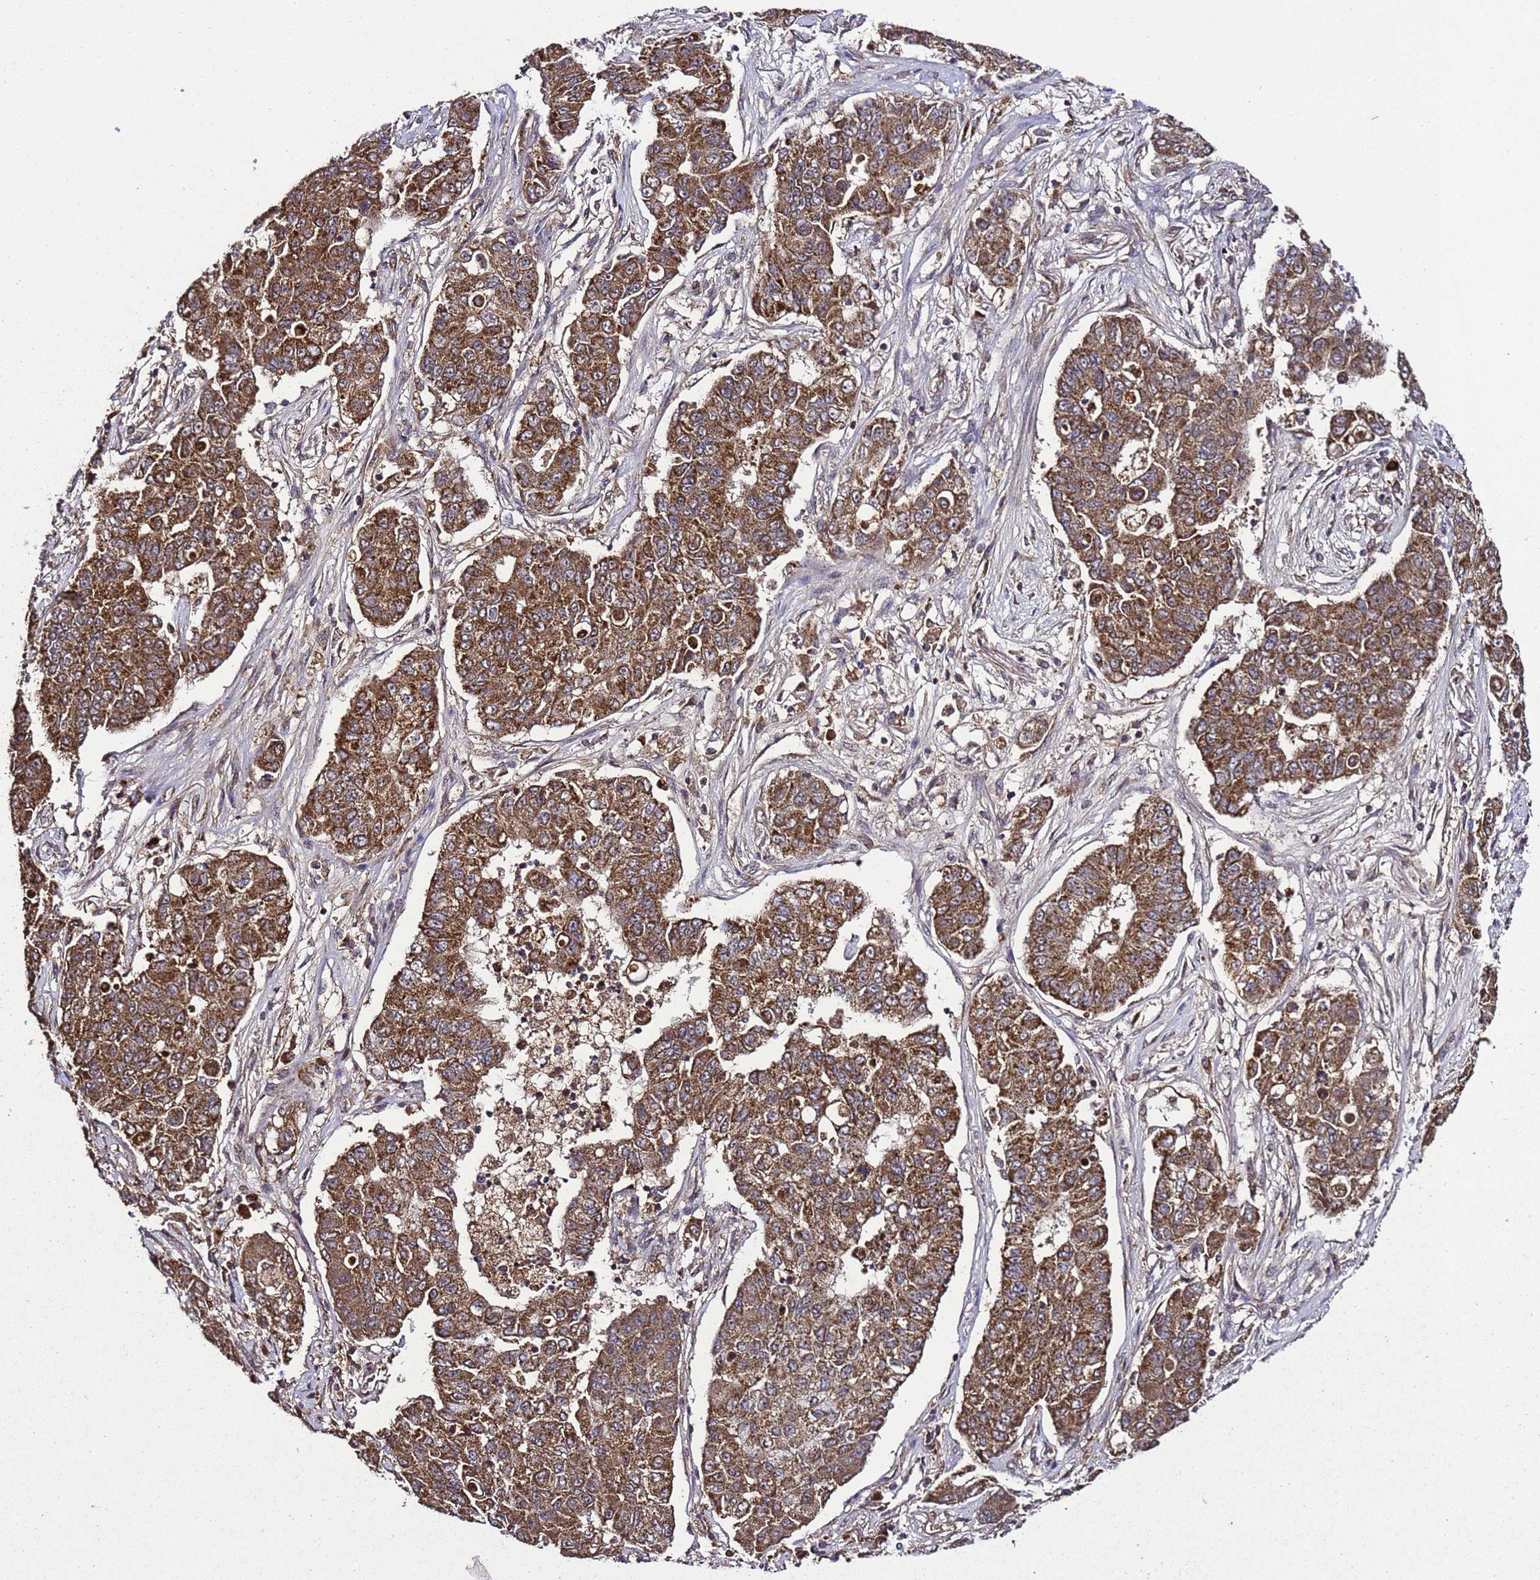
{"staining": {"intensity": "strong", "quantity": ">75%", "location": "cytoplasmic/membranous"}, "tissue": "lung cancer", "cell_type": "Tumor cells", "image_type": "cancer", "snomed": [{"axis": "morphology", "description": "Squamous cell carcinoma, NOS"}, {"axis": "topography", "description": "Lung"}], "caption": "Protein staining reveals strong cytoplasmic/membranous expression in about >75% of tumor cells in lung squamous cell carcinoma. (brown staining indicates protein expression, while blue staining denotes nuclei).", "gene": "HSPBAP1", "patient": {"sex": "male", "age": 74}}